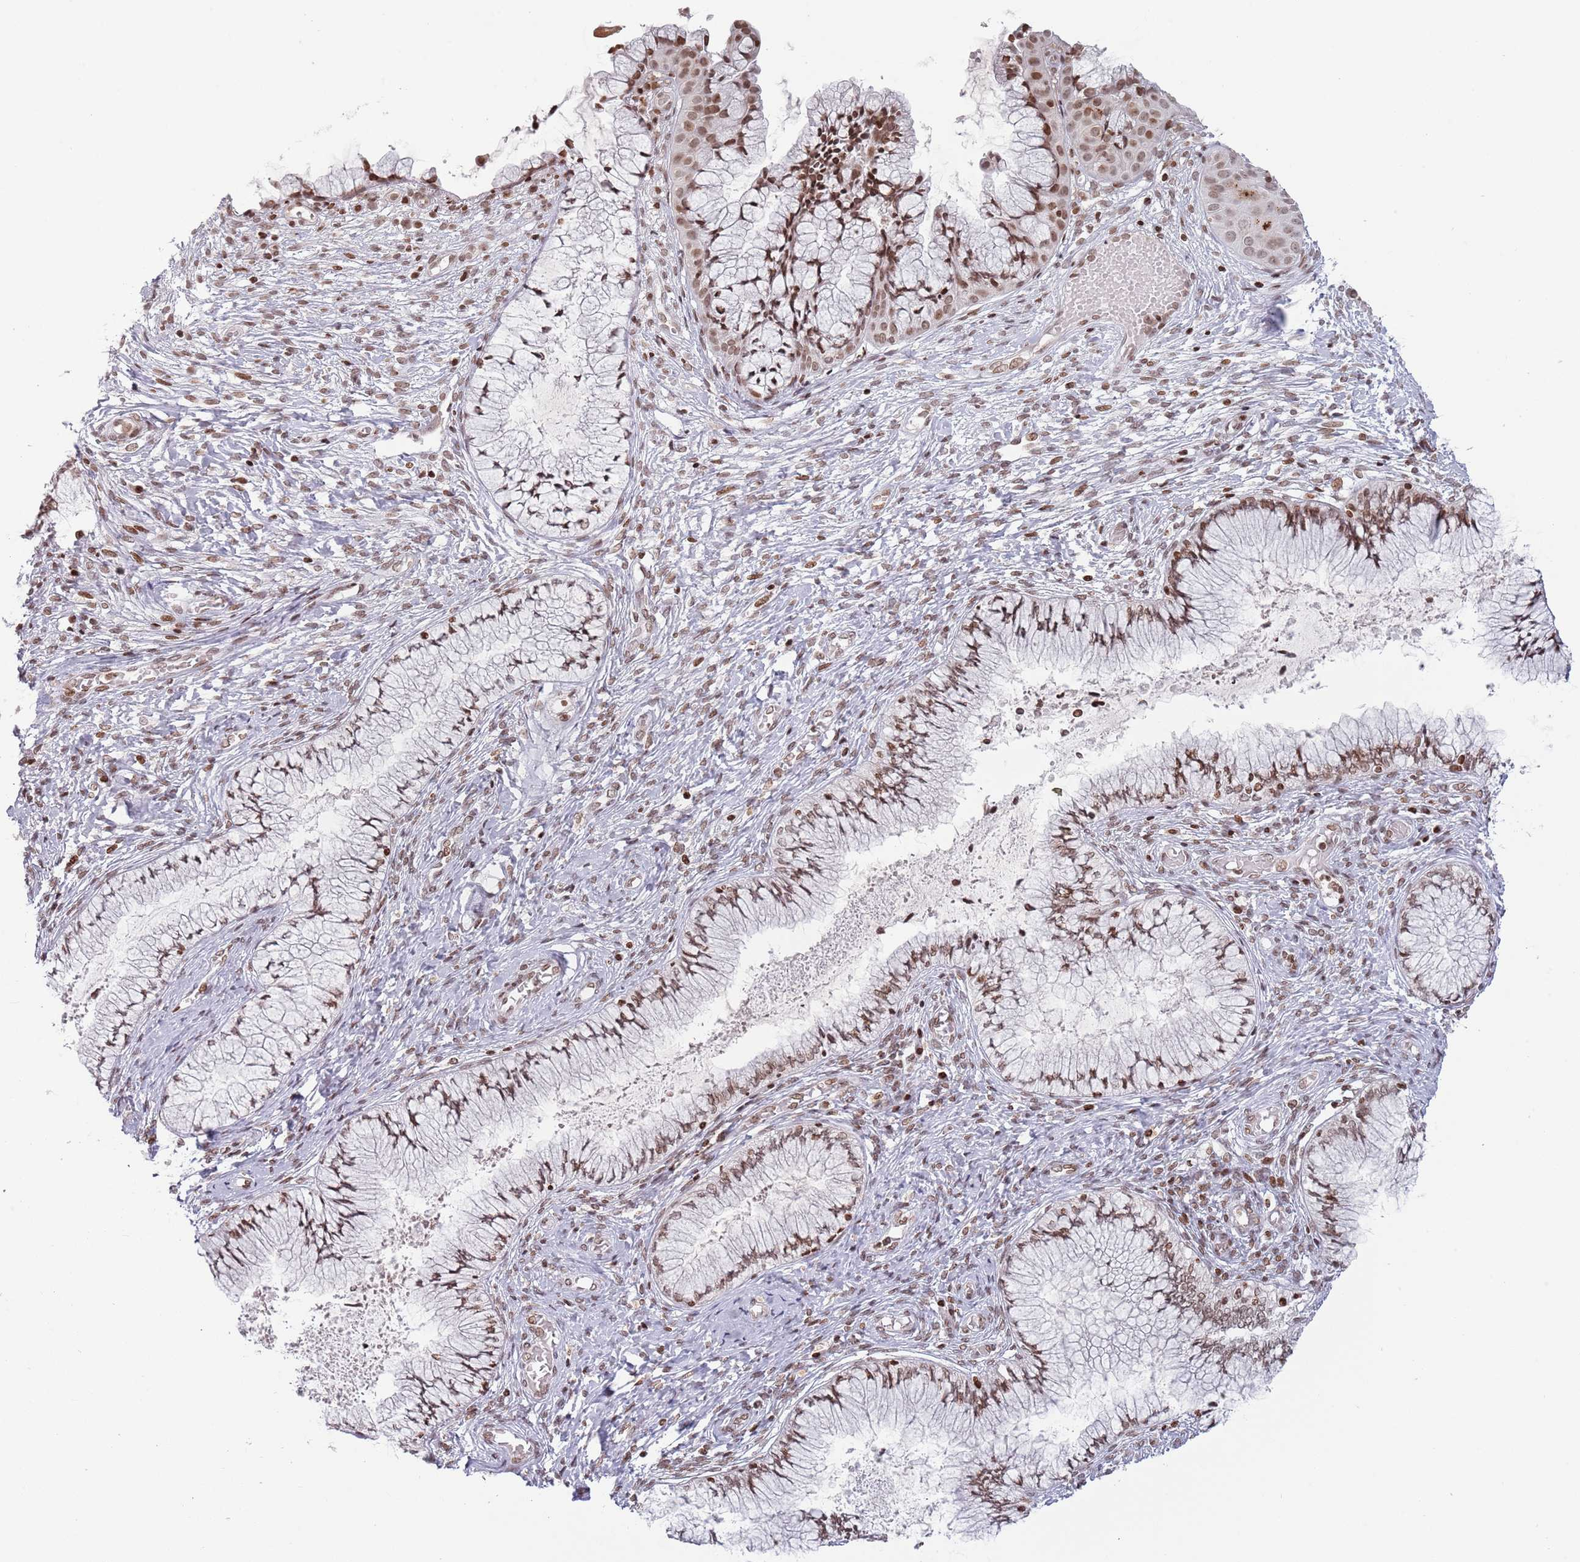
{"staining": {"intensity": "moderate", "quantity": ">75%", "location": "nuclear"}, "tissue": "cervix", "cell_type": "Glandular cells", "image_type": "normal", "snomed": [{"axis": "morphology", "description": "Normal tissue, NOS"}, {"axis": "topography", "description": "Cervix"}], "caption": "The image exhibits immunohistochemical staining of unremarkable cervix. There is moderate nuclear expression is present in approximately >75% of glandular cells. (DAB (3,3'-diaminobenzidine) = brown stain, brightfield microscopy at high magnification).", "gene": "SH3RF3", "patient": {"sex": "female", "age": 42}}